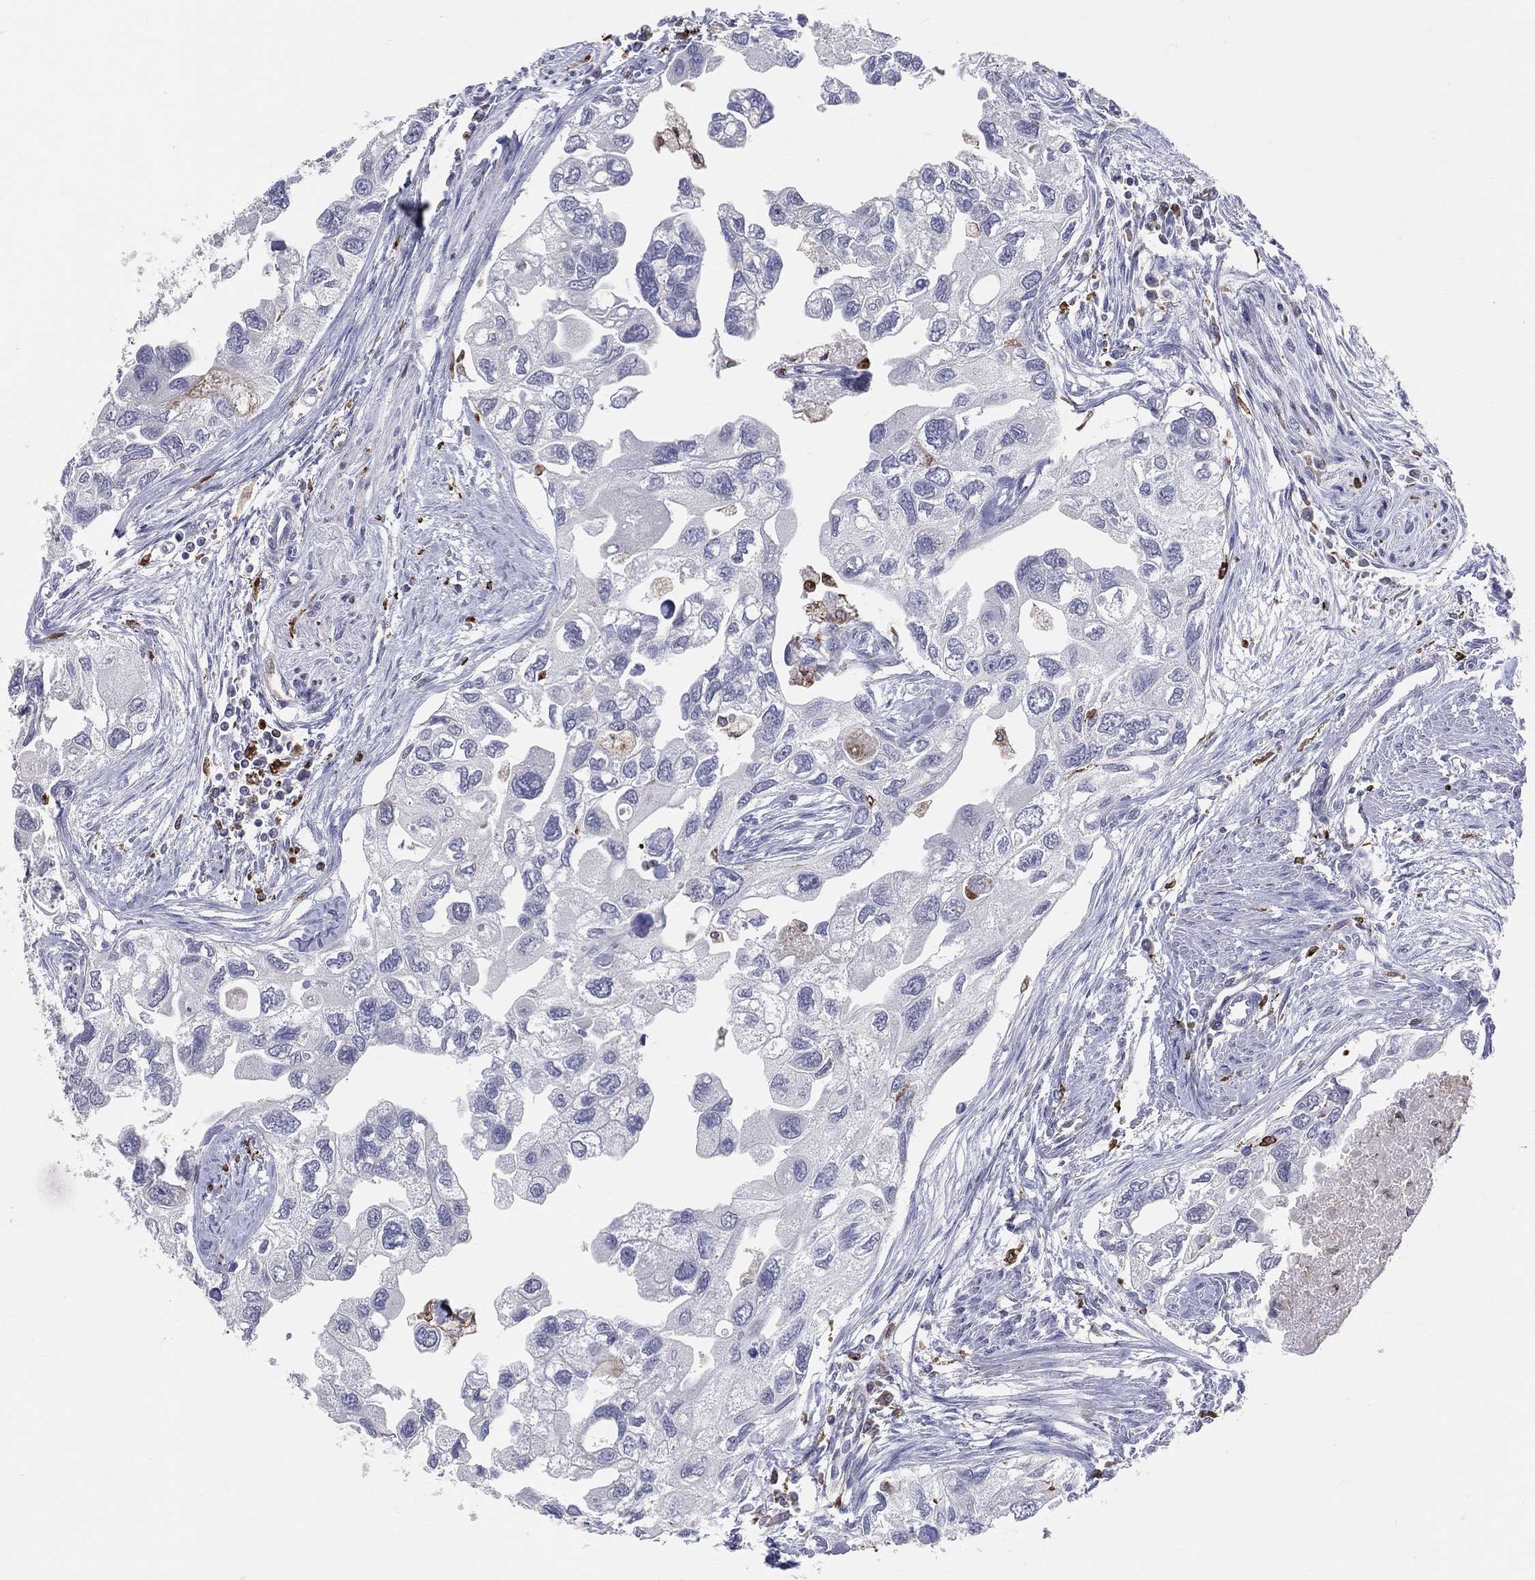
{"staining": {"intensity": "negative", "quantity": "none", "location": "none"}, "tissue": "urothelial cancer", "cell_type": "Tumor cells", "image_type": "cancer", "snomed": [{"axis": "morphology", "description": "Urothelial carcinoma, High grade"}, {"axis": "topography", "description": "Urinary bladder"}], "caption": "This is an immunohistochemistry image of urothelial carcinoma (high-grade). There is no staining in tumor cells.", "gene": "CD74", "patient": {"sex": "male", "age": 59}}